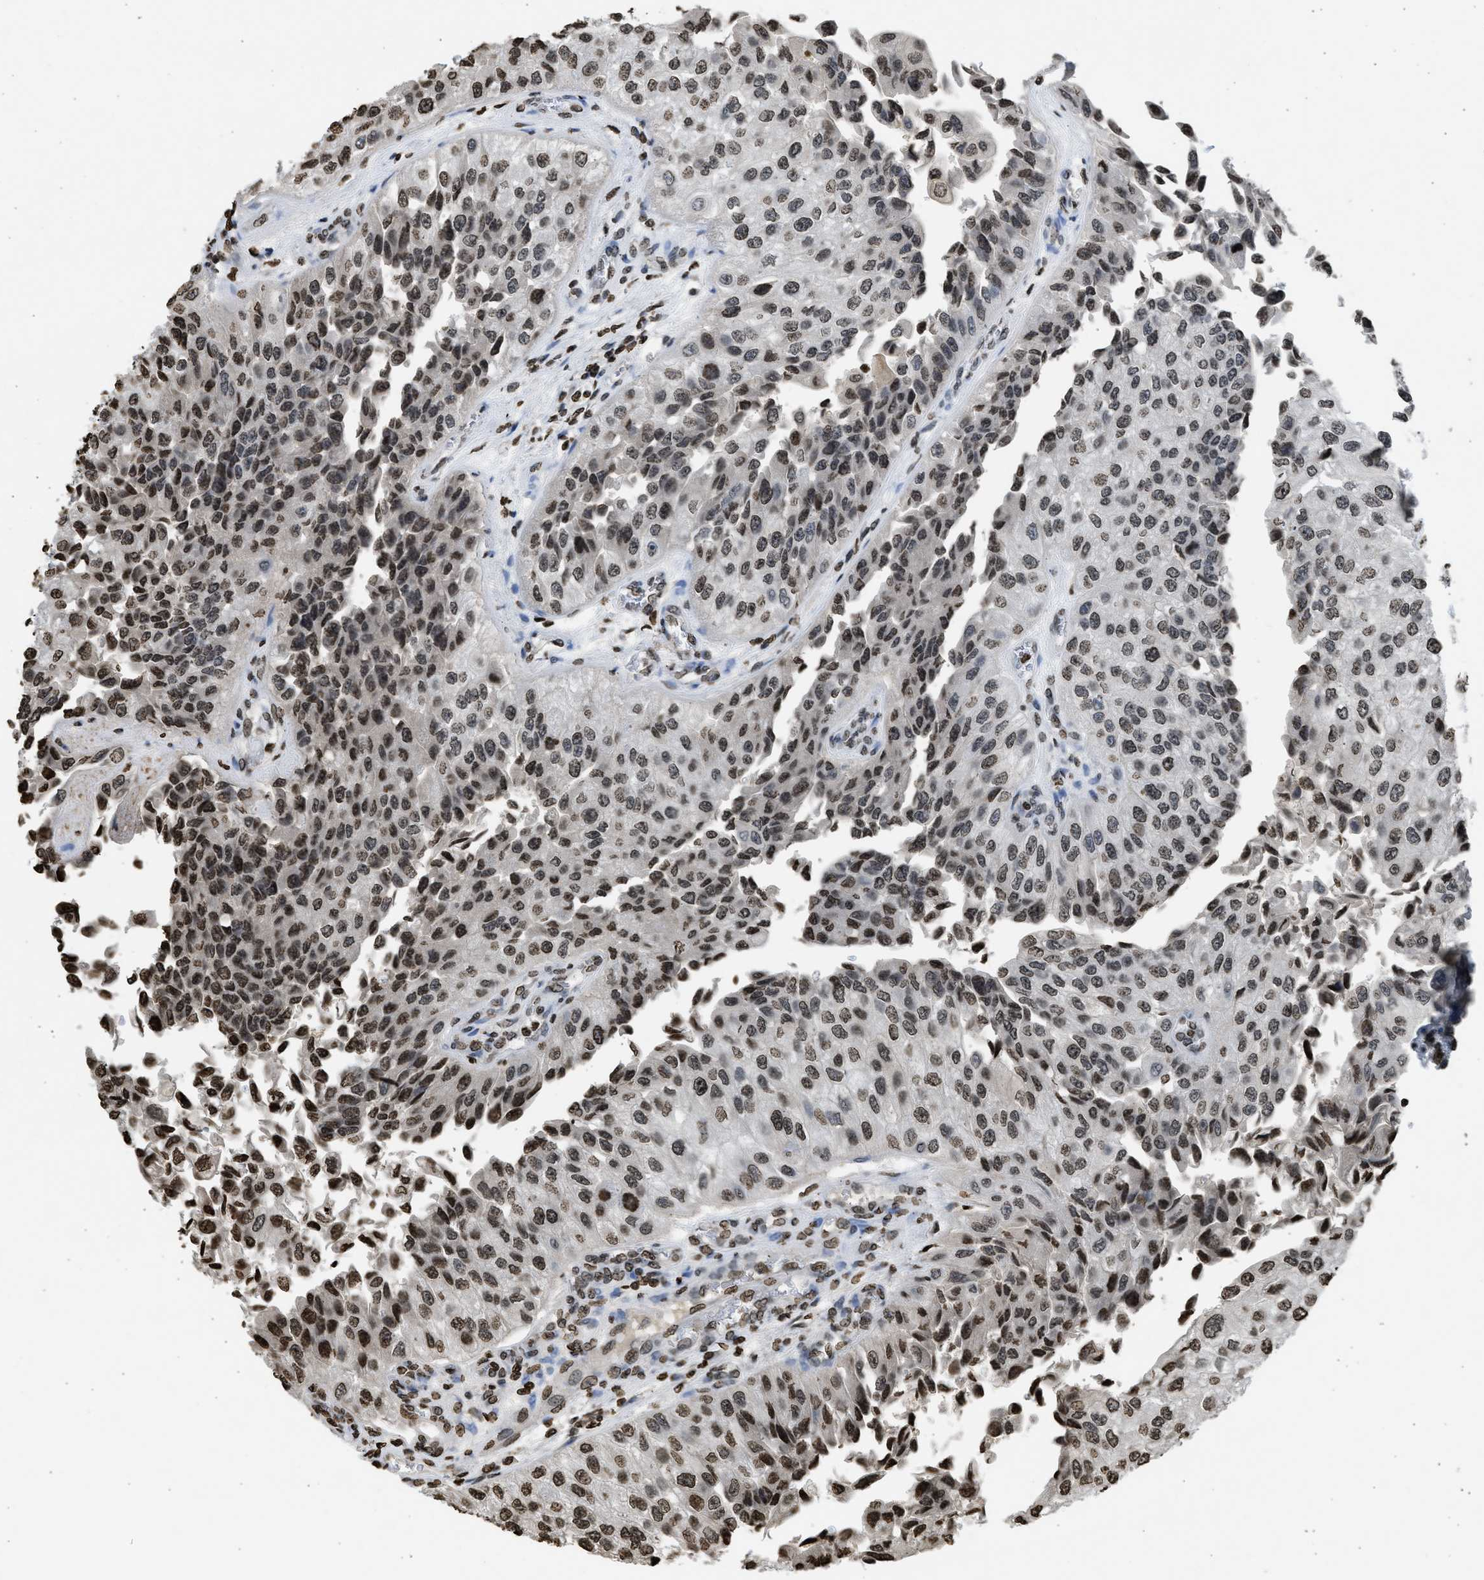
{"staining": {"intensity": "moderate", "quantity": ">75%", "location": "nuclear"}, "tissue": "urothelial cancer", "cell_type": "Tumor cells", "image_type": "cancer", "snomed": [{"axis": "morphology", "description": "Urothelial carcinoma, High grade"}, {"axis": "topography", "description": "Kidney"}, {"axis": "topography", "description": "Urinary bladder"}], "caption": "Urothelial carcinoma (high-grade) tissue demonstrates moderate nuclear staining in approximately >75% of tumor cells (Brightfield microscopy of DAB IHC at high magnification).", "gene": "RRAGC", "patient": {"sex": "male", "age": 77}}